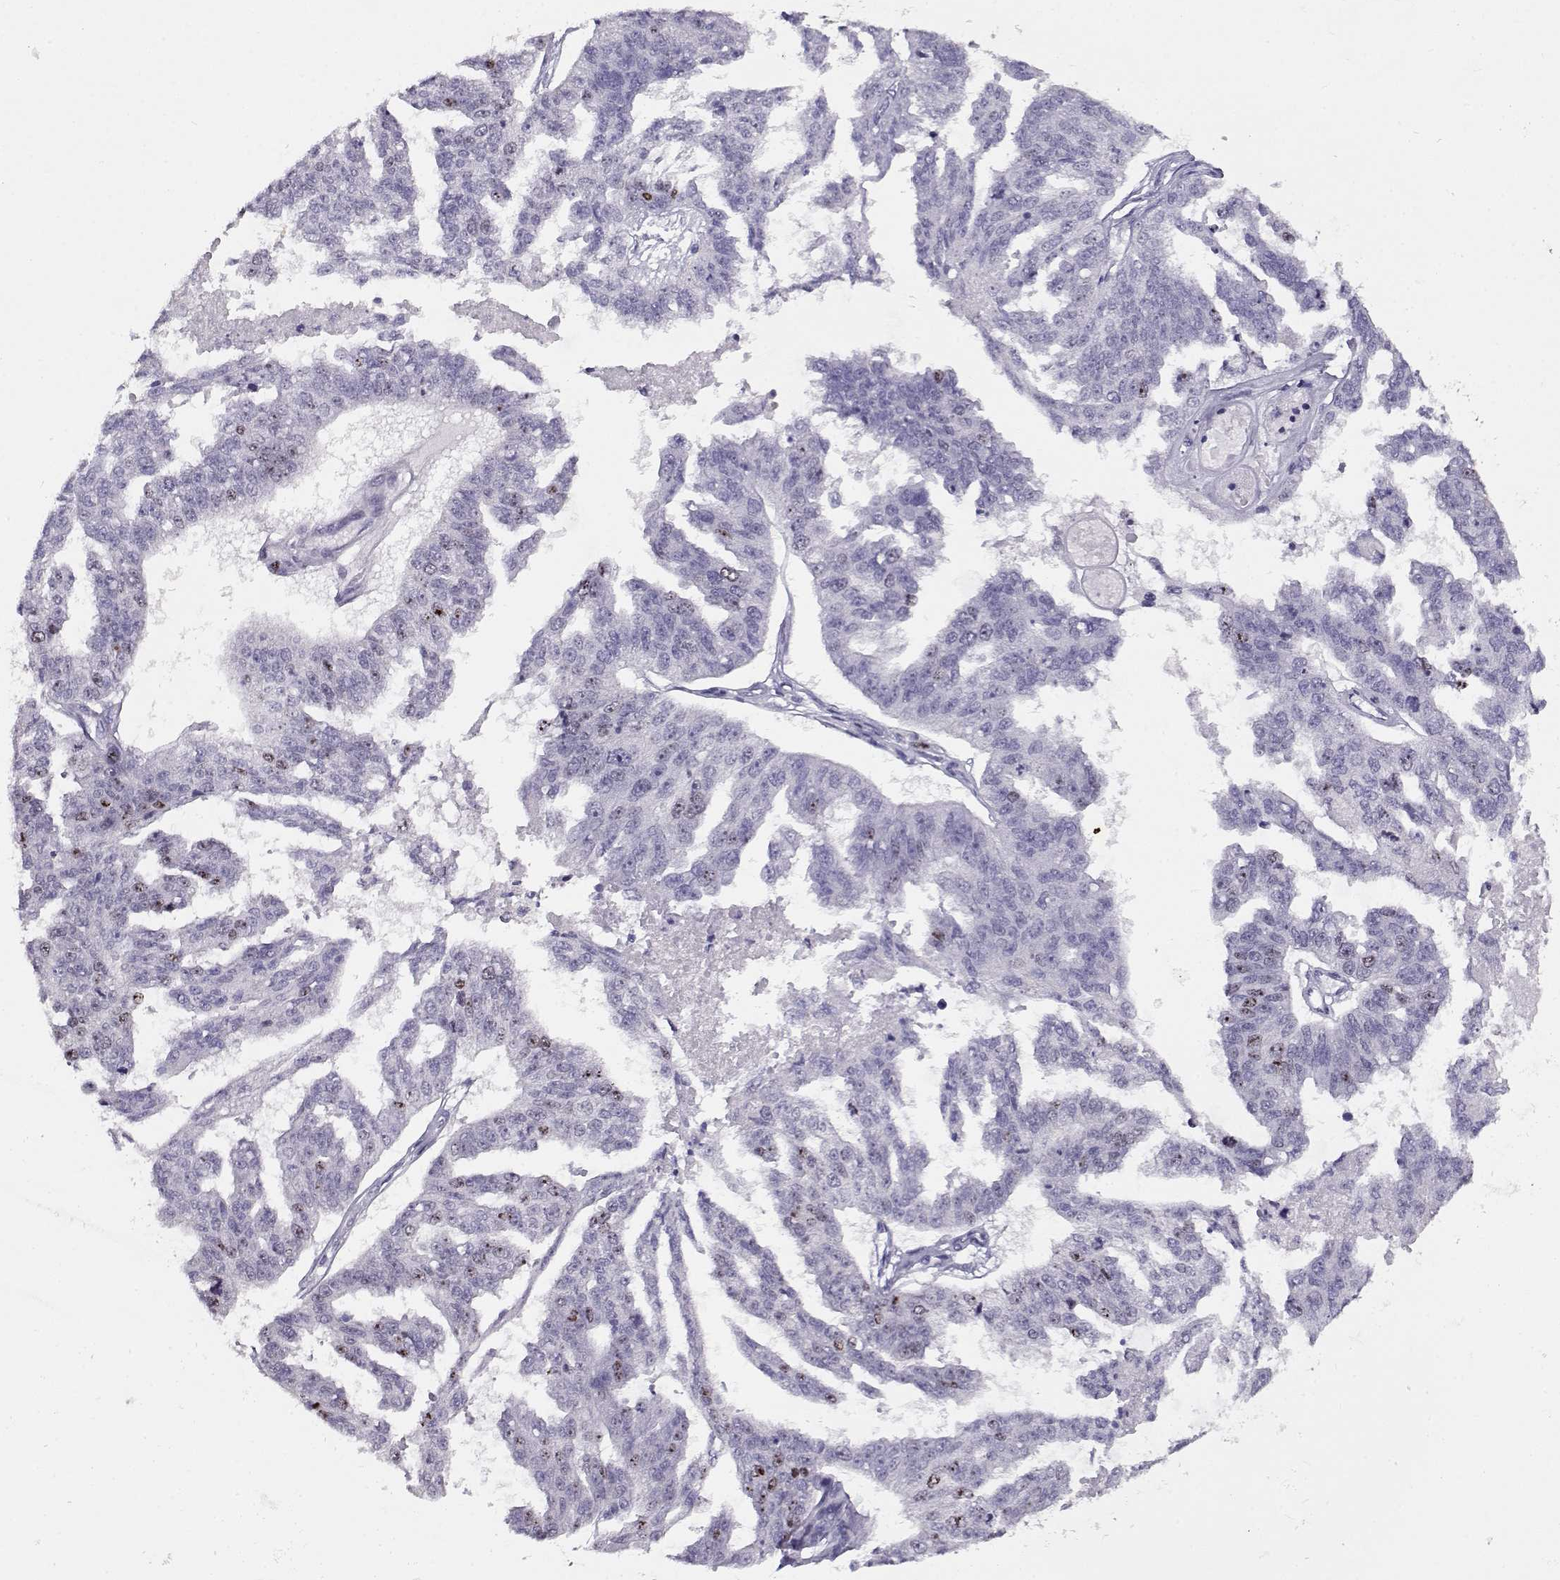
{"staining": {"intensity": "weak", "quantity": "<25%", "location": "nuclear"}, "tissue": "ovarian cancer", "cell_type": "Tumor cells", "image_type": "cancer", "snomed": [{"axis": "morphology", "description": "Cystadenocarcinoma, serous, NOS"}, {"axis": "topography", "description": "Ovary"}], "caption": "DAB (3,3'-diaminobenzidine) immunohistochemical staining of serous cystadenocarcinoma (ovarian) displays no significant staining in tumor cells.", "gene": "NPW", "patient": {"sex": "female", "age": 58}}